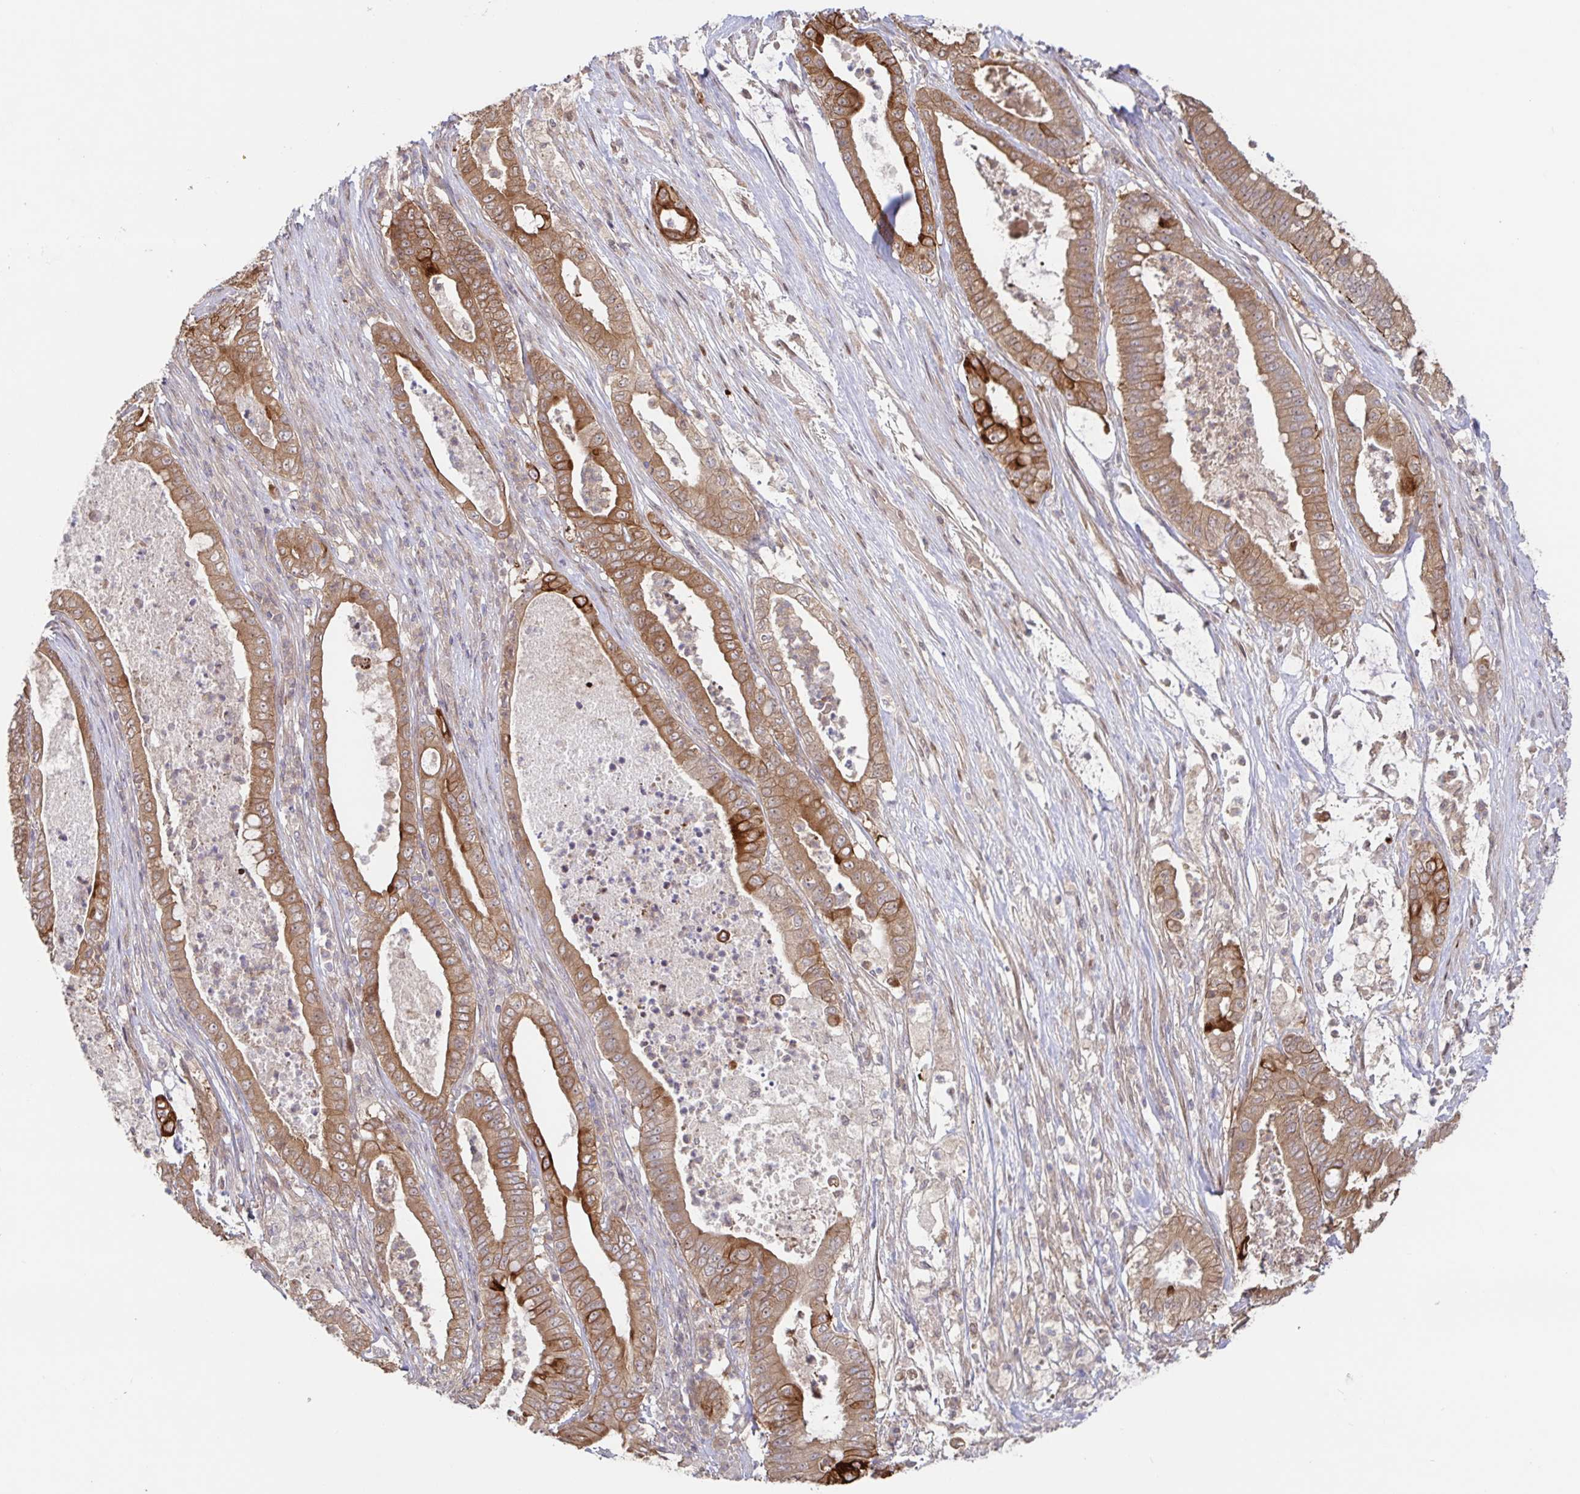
{"staining": {"intensity": "moderate", "quantity": ">75%", "location": "cytoplasmic/membranous"}, "tissue": "pancreatic cancer", "cell_type": "Tumor cells", "image_type": "cancer", "snomed": [{"axis": "morphology", "description": "Adenocarcinoma, NOS"}, {"axis": "topography", "description": "Pancreas"}], "caption": "Adenocarcinoma (pancreatic) stained with a brown dye displays moderate cytoplasmic/membranous positive expression in about >75% of tumor cells.", "gene": "AACS", "patient": {"sex": "male", "age": 71}}